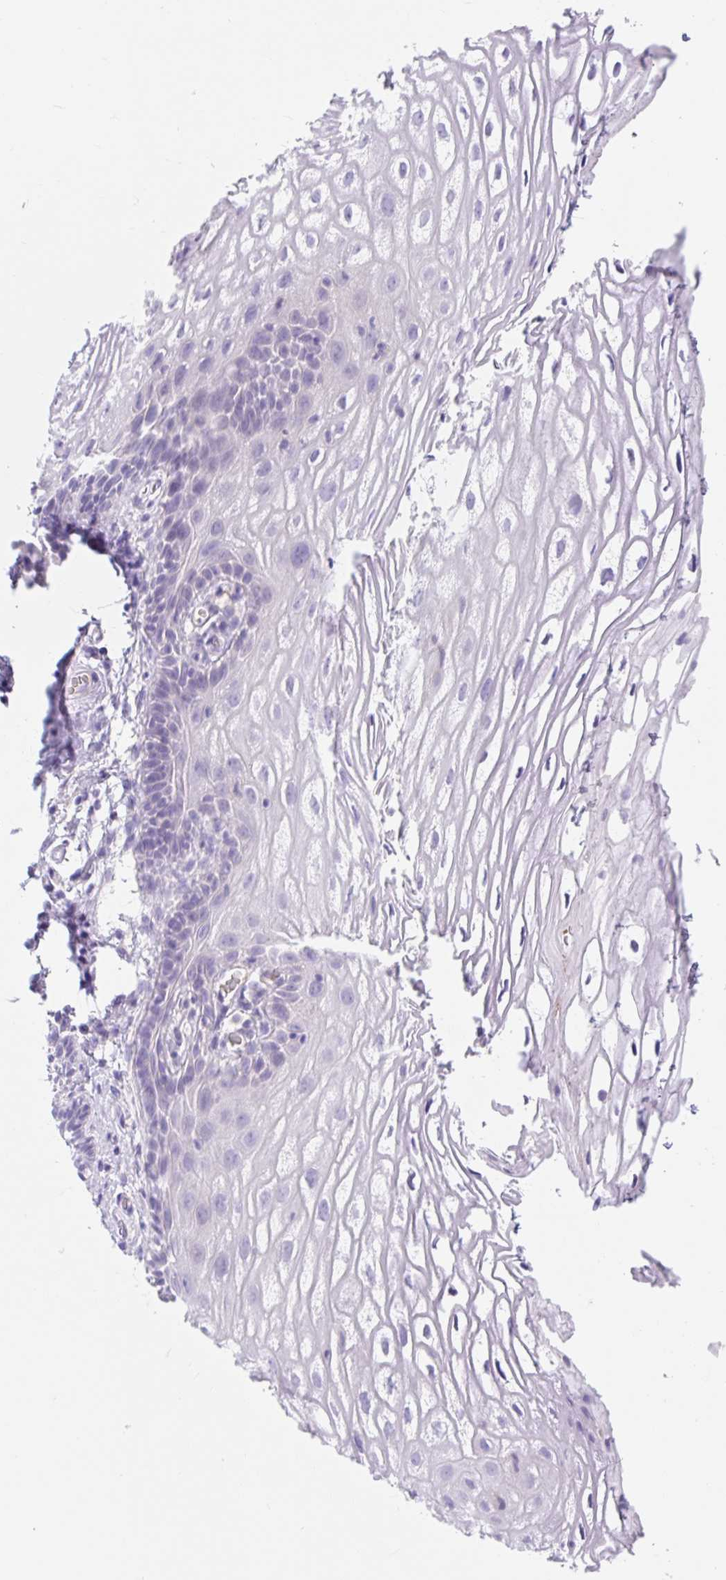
{"staining": {"intensity": "negative", "quantity": "none", "location": "none"}, "tissue": "vagina", "cell_type": "Squamous epithelial cells", "image_type": "normal", "snomed": [{"axis": "morphology", "description": "Normal tissue, NOS"}, {"axis": "morphology", "description": "Adenocarcinoma, NOS"}, {"axis": "topography", "description": "Rectum"}, {"axis": "topography", "description": "Vagina"}, {"axis": "topography", "description": "Peripheral nerve tissue"}], "caption": "Immunohistochemical staining of unremarkable human vagina displays no significant staining in squamous epithelial cells. (DAB (3,3'-diaminobenzidine) IHC visualized using brightfield microscopy, high magnification).", "gene": "SLC28A1", "patient": {"sex": "female", "age": 71}}